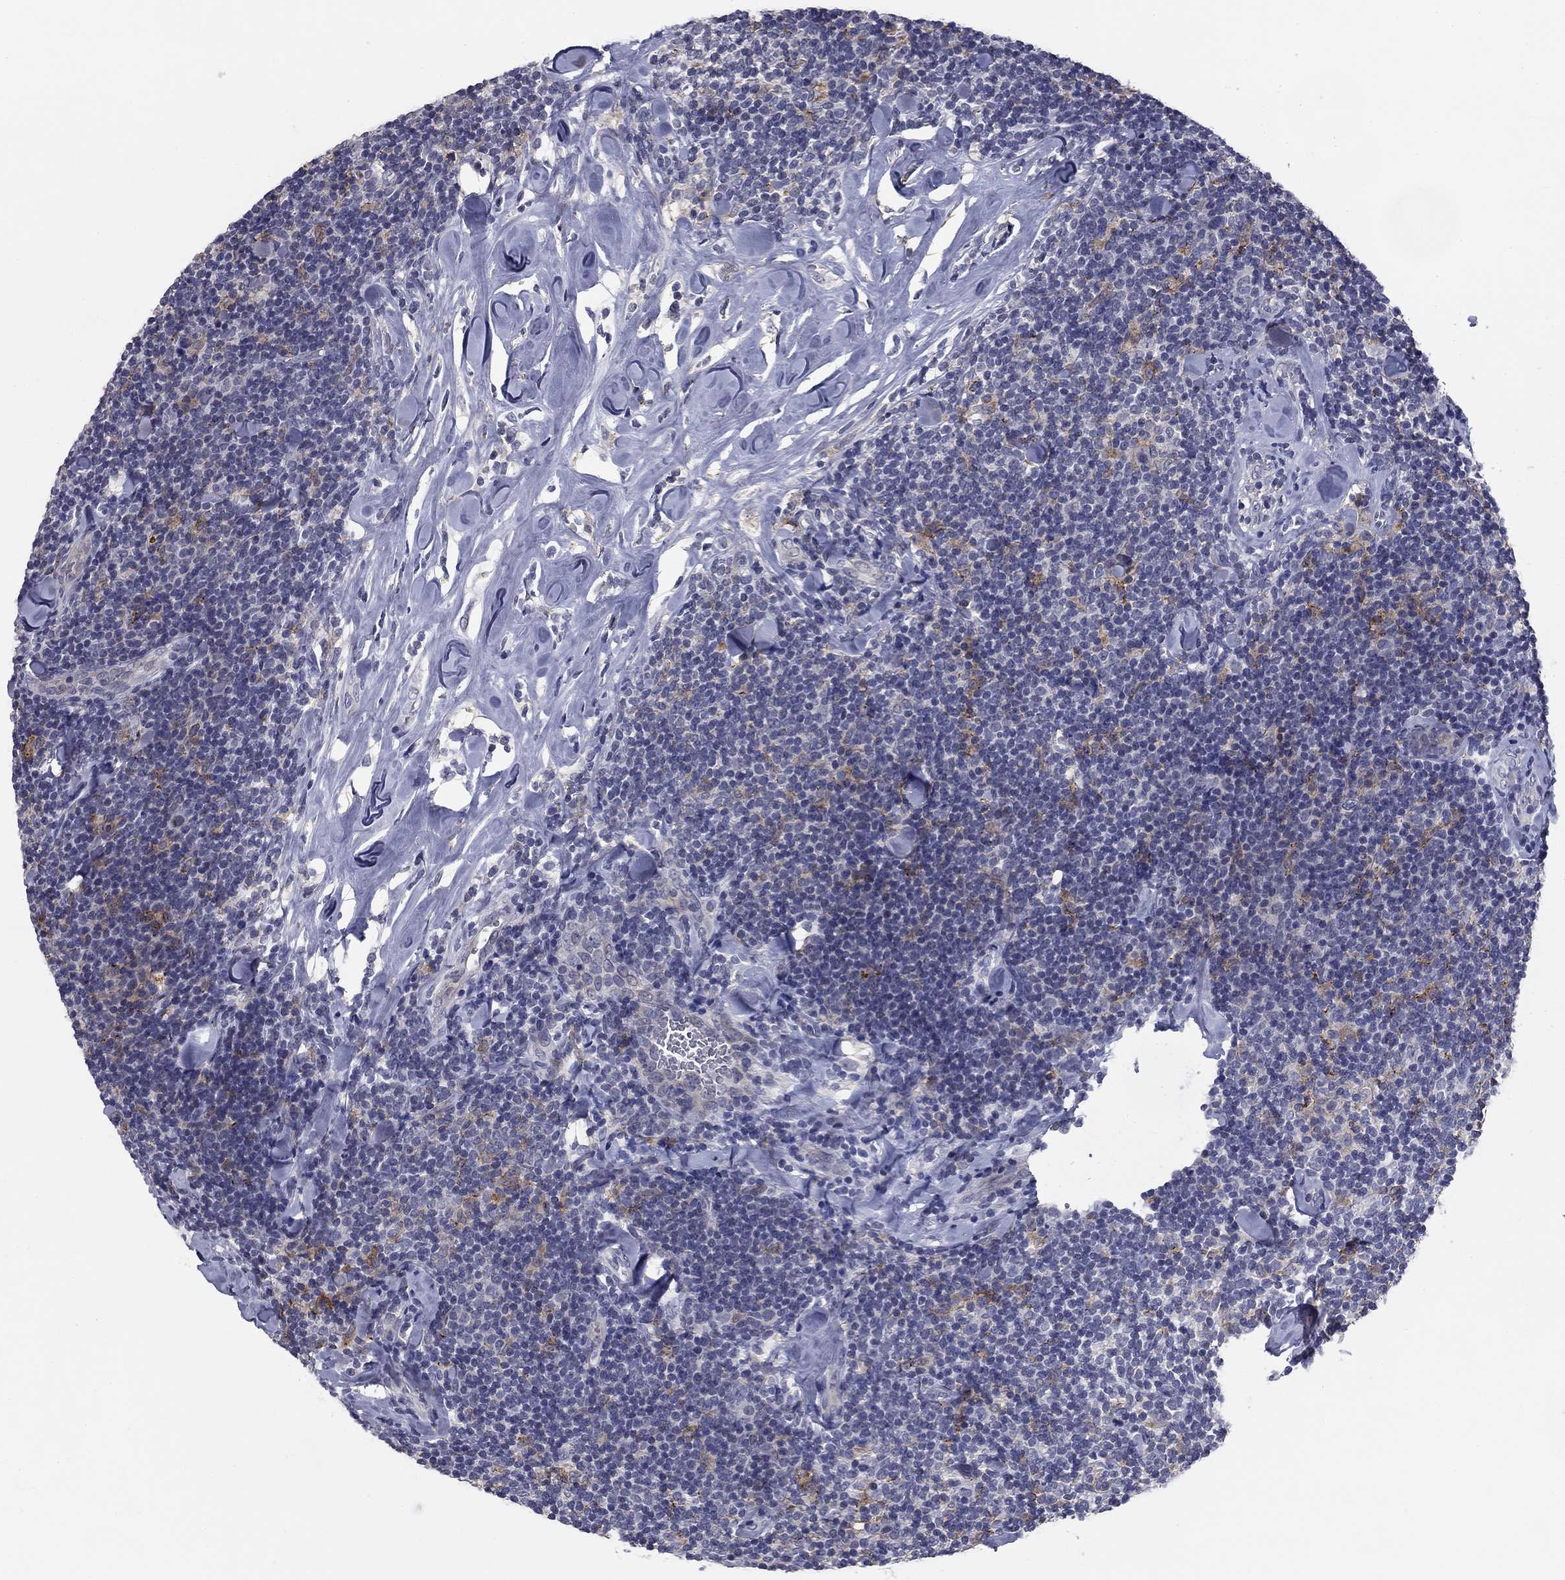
{"staining": {"intensity": "negative", "quantity": "none", "location": "none"}, "tissue": "lymphoma", "cell_type": "Tumor cells", "image_type": "cancer", "snomed": [{"axis": "morphology", "description": "Malignant lymphoma, non-Hodgkin's type, Low grade"}, {"axis": "topography", "description": "Lymph node"}], "caption": "This is an immunohistochemistry (IHC) image of human lymphoma. There is no expression in tumor cells.", "gene": "CD274", "patient": {"sex": "female", "age": 56}}